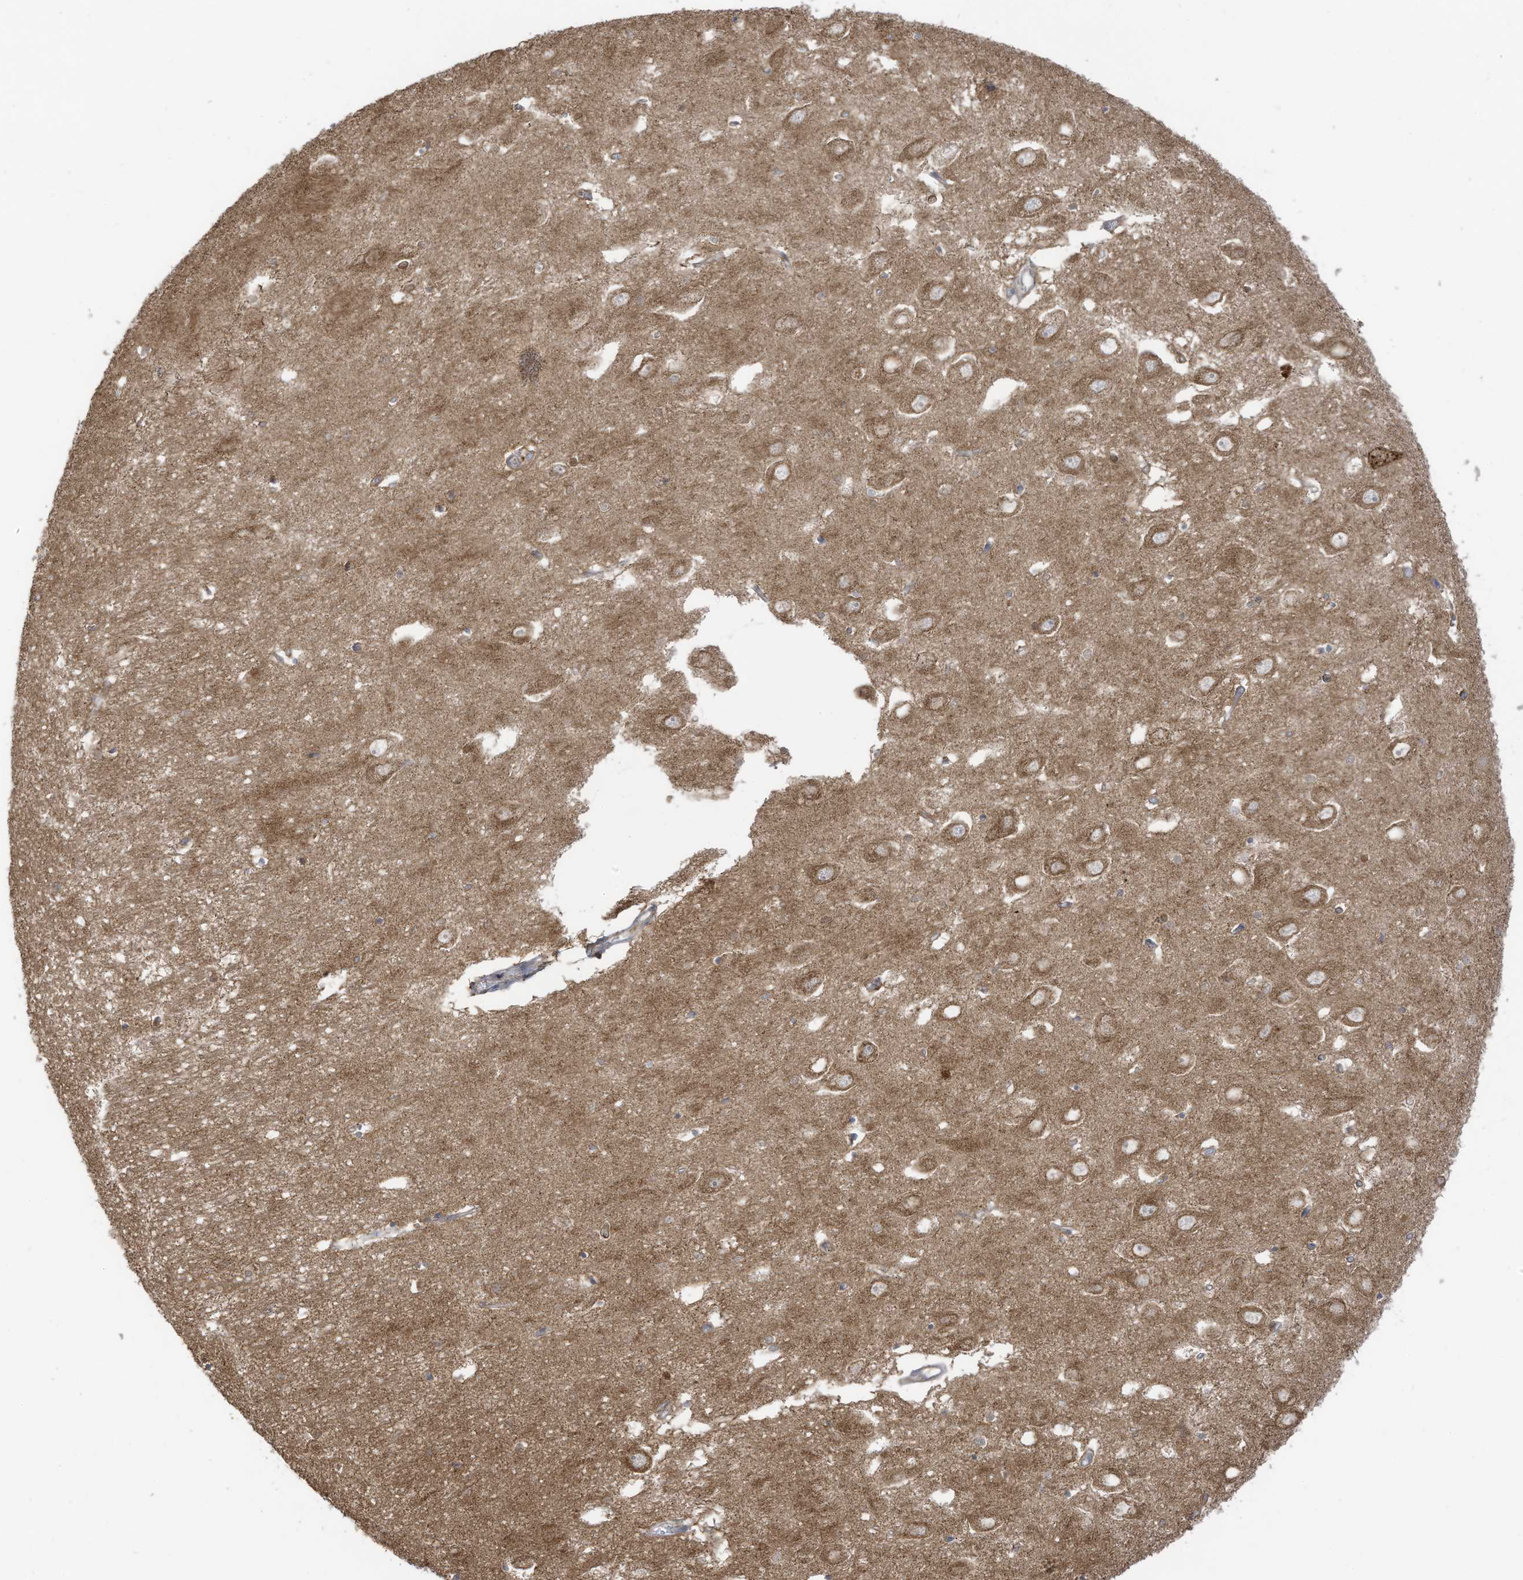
{"staining": {"intensity": "weak", "quantity": "<25%", "location": "cytoplasmic/membranous"}, "tissue": "hippocampus", "cell_type": "Glial cells", "image_type": "normal", "snomed": [{"axis": "morphology", "description": "Normal tissue, NOS"}, {"axis": "topography", "description": "Hippocampus"}], "caption": "The image shows no staining of glial cells in normal hippocampus.", "gene": "CGAS", "patient": {"sex": "female", "age": 64}}